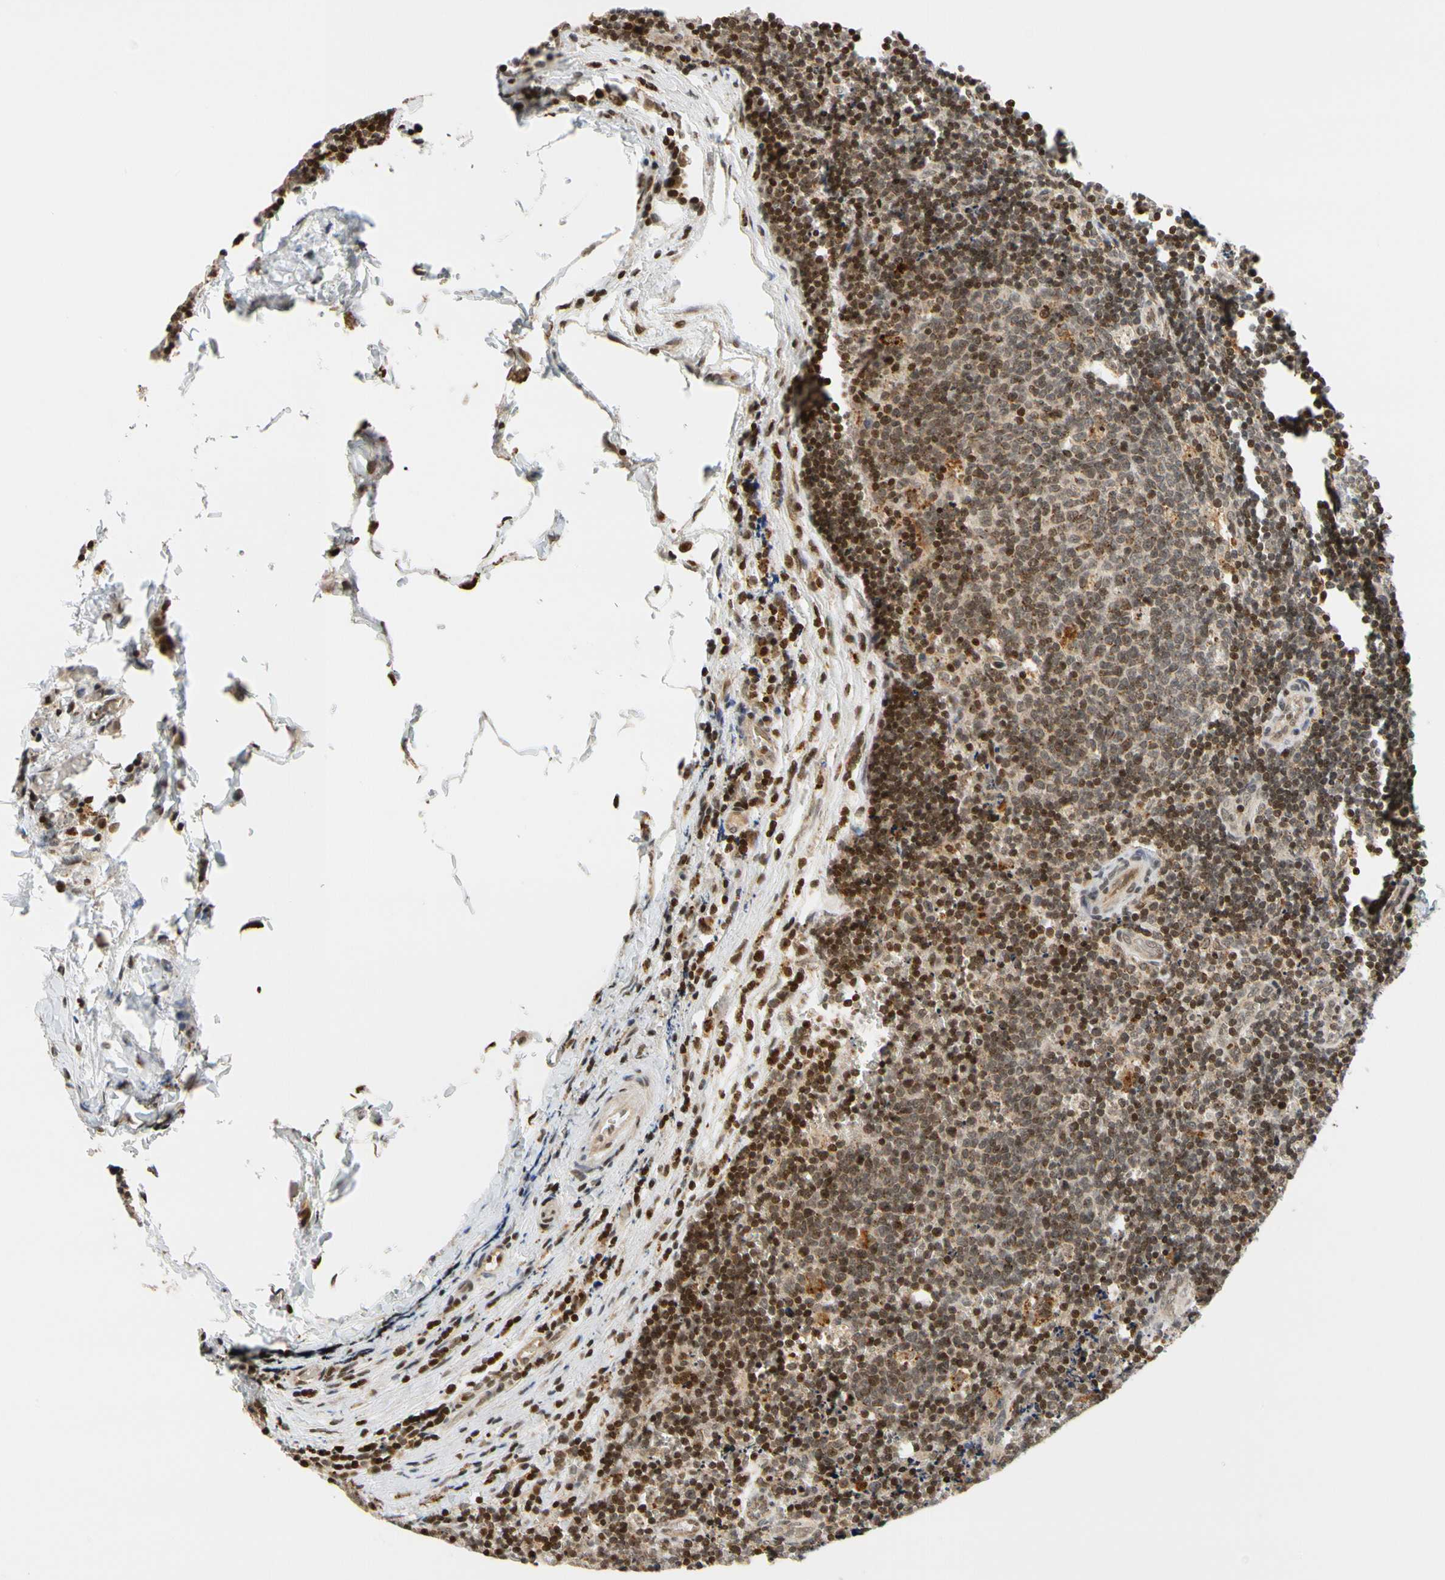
{"staining": {"intensity": "moderate", "quantity": "<25%", "location": "cytoplasmic/membranous,nuclear"}, "tissue": "lymph node", "cell_type": "Germinal center cells", "image_type": "normal", "snomed": [{"axis": "morphology", "description": "Normal tissue, NOS"}, {"axis": "topography", "description": "Lymph node"}, {"axis": "topography", "description": "Salivary gland"}], "caption": "Protein analysis of normal lymph node exhibits moderate cytoplasmic/membranous,nuclear positivity in about <25% of germinal center cells.", "gene": "CDK7", "patient": {"sex": "male", "age": 8}}